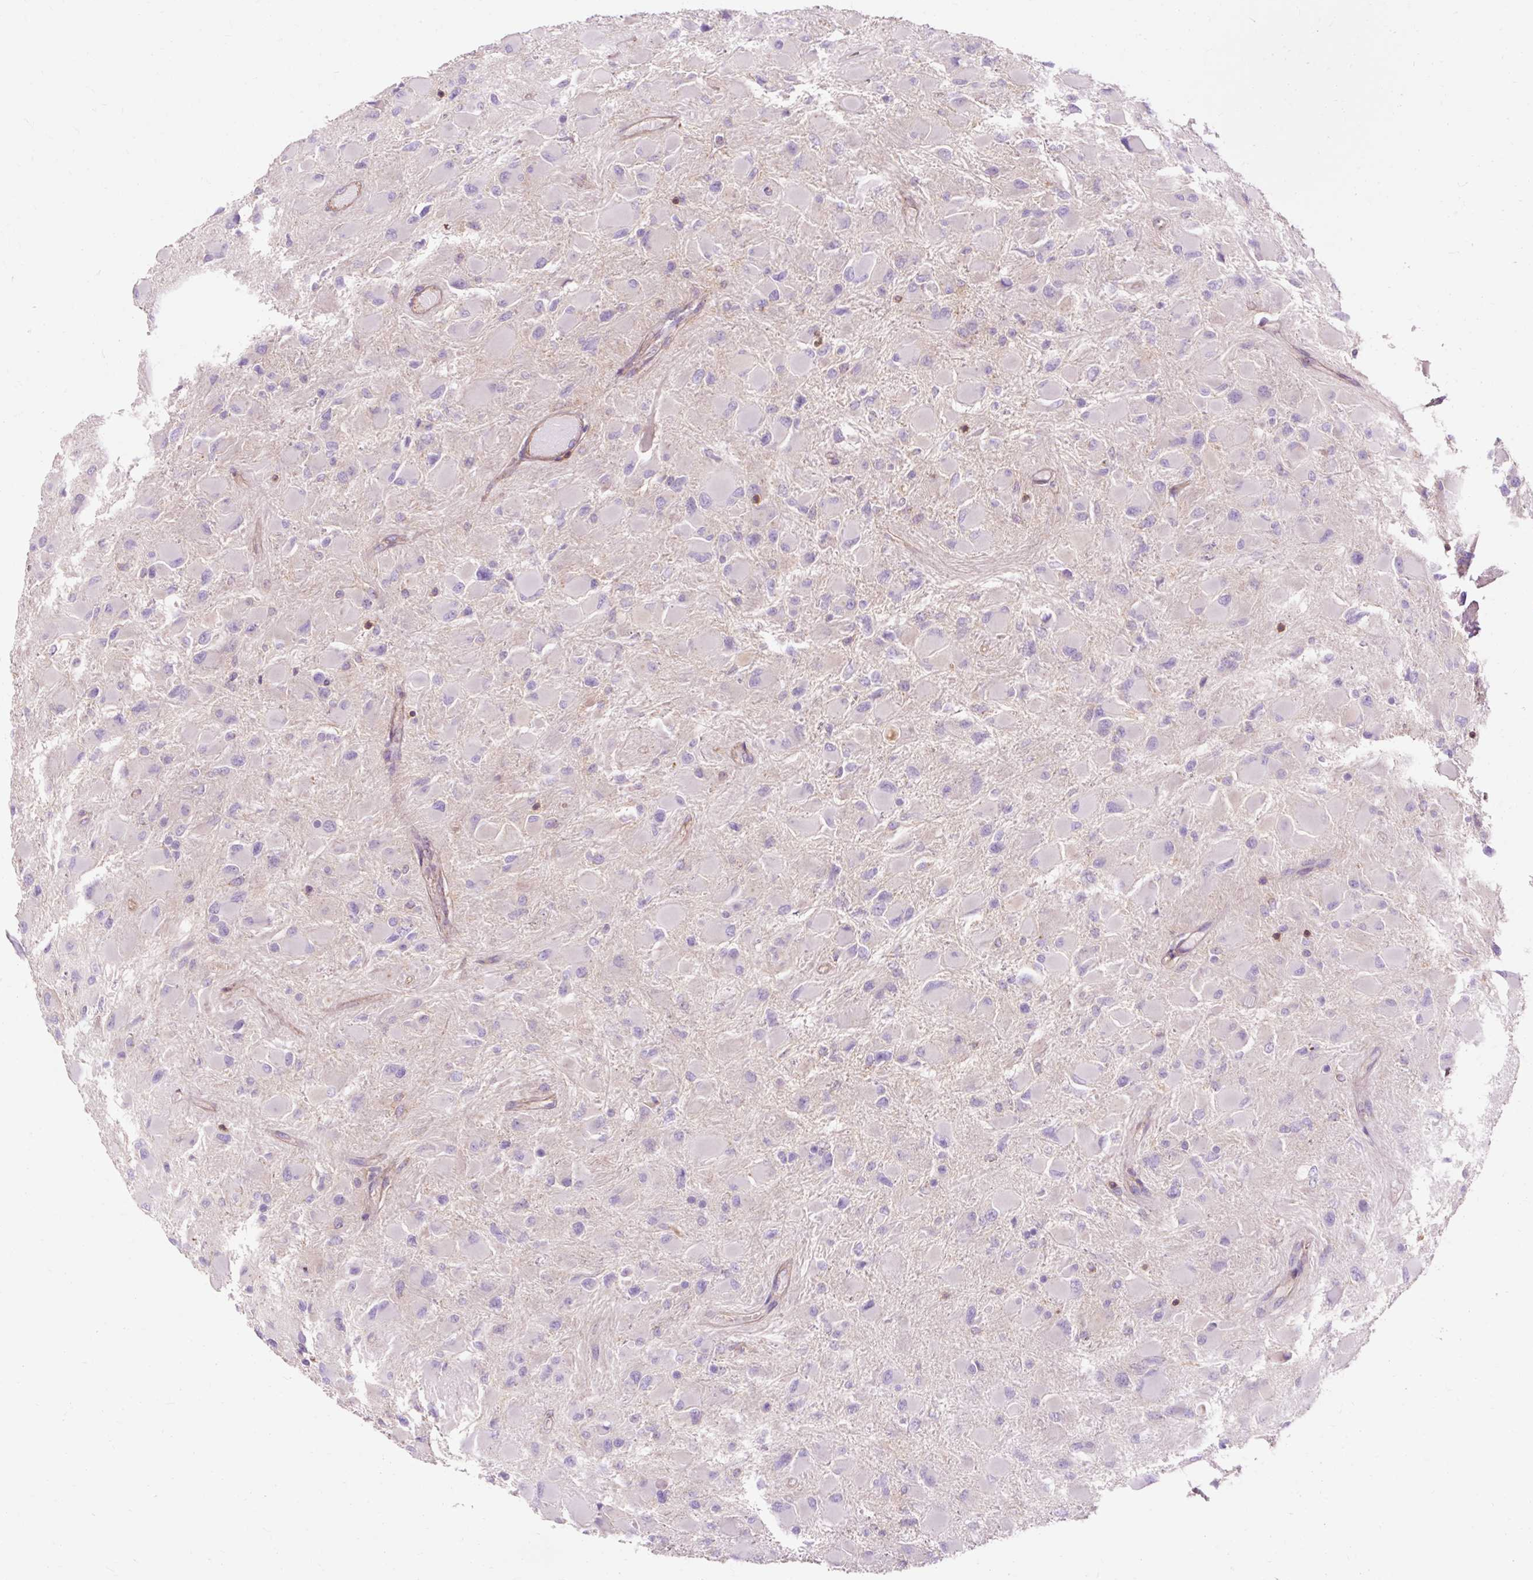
{"staining": {"intensity": "negative", "quantity": "none", "location": "none"}, "tissue": "glioma", "cell_type": "Tumor cells", "image_type": "cancer", "snomed": [{"axis": "morphology", "description": "Glioma, malignant, High grade"}, {"axis": "topography", "description": "Cerebral cortex"}], "caption": "Photomicrograph shows no protein staining in tumor cells of glioma tissue.", "gene": "TBC1D2B", "patient": {"sex": "female", "age": 36}}